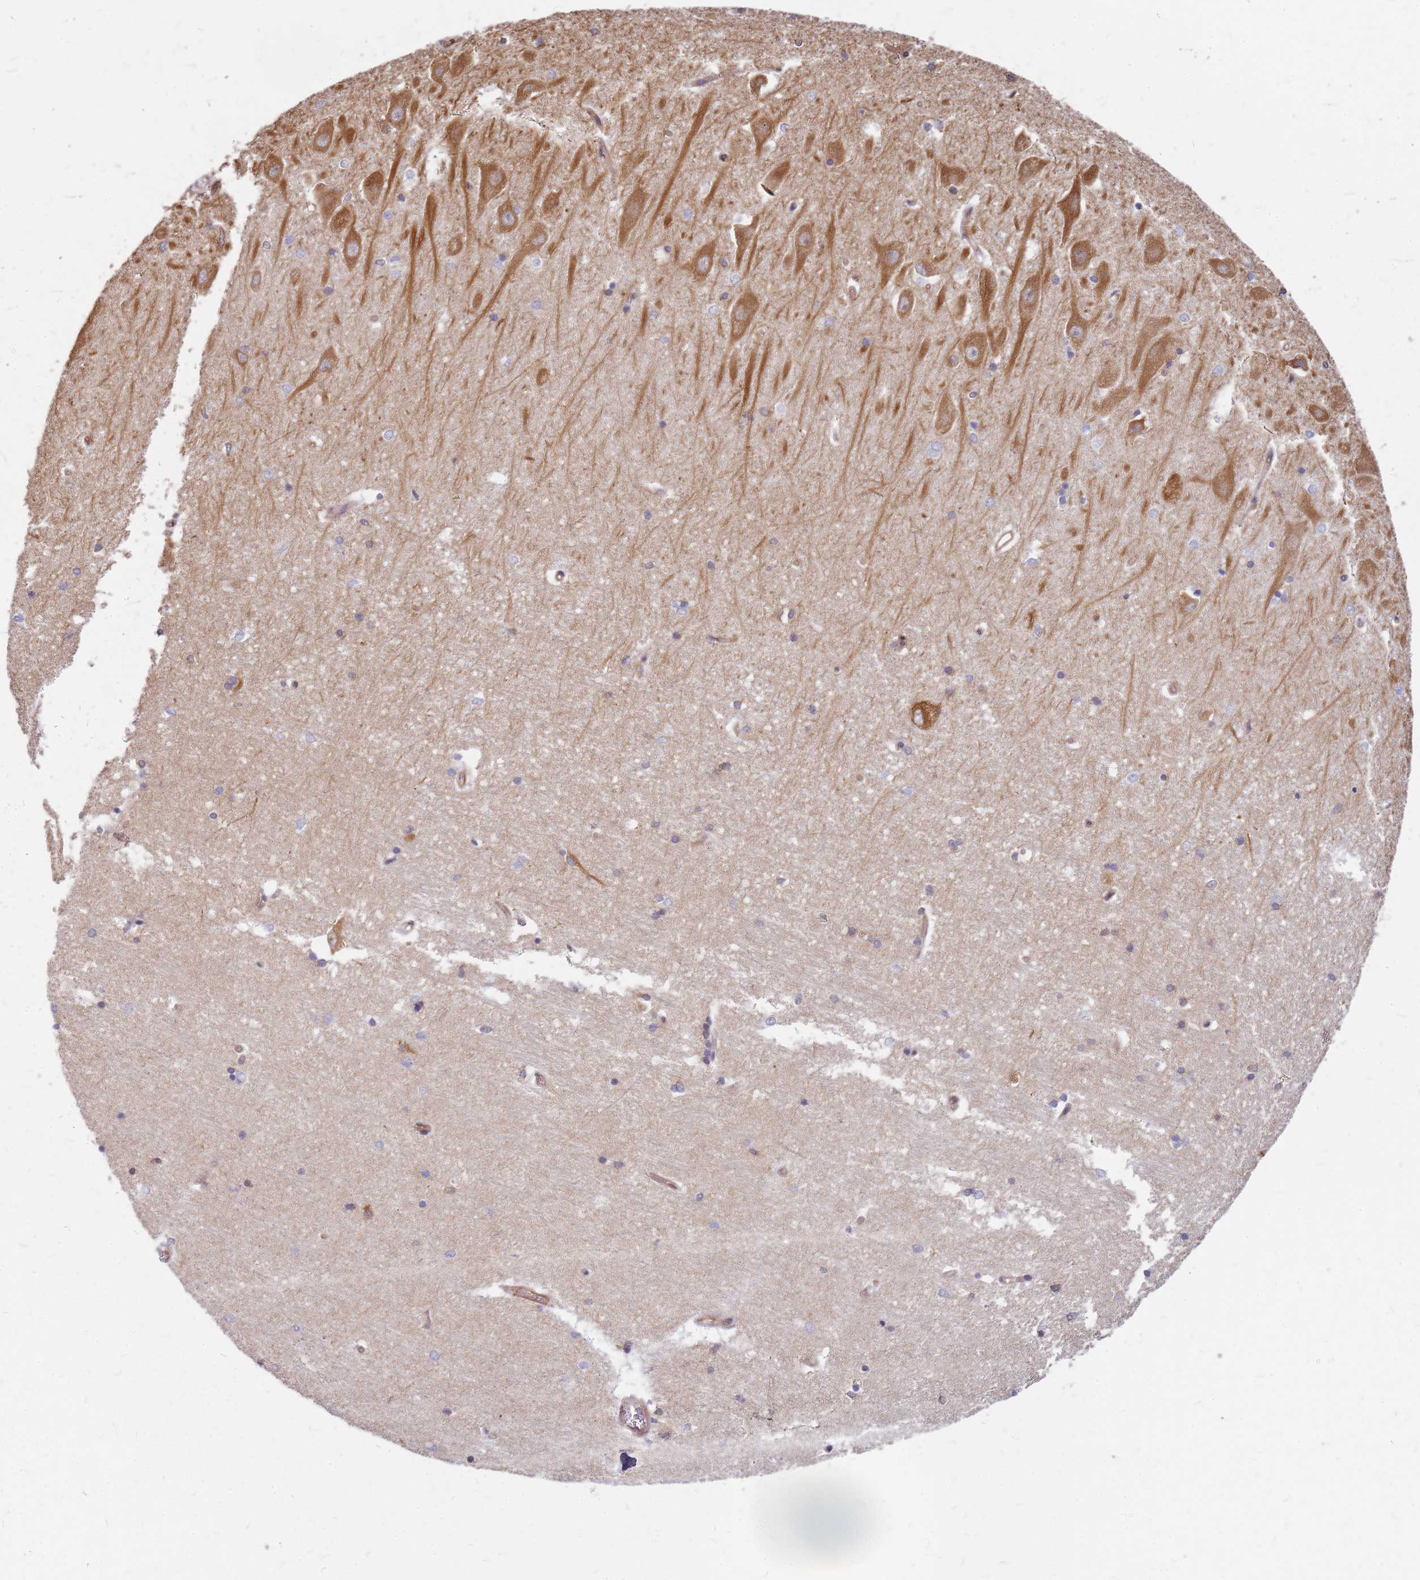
{"staining": {"intensity": "weak", "quantity": "<25%", "location": "cytoplasmic/membranous"}, "tissue": "hippocampus", "cell_type": "Glial cells", "image_type": "normal", "snomed": [{"axis": "morphology", "description": "Normal tissue, NOS"}, {"axis": "topography", "description": "Hippocampus"}], "caption": "IHC photomicrograph of unremarkable hippocampus: hippocampus stained with DAB reveals no significant protein positivity in glial cells. (Immunohistochemistry, brightfield microscopy, high magnification).", "gene": "HDX", "patient": {"sex": "male", "age": 45}}